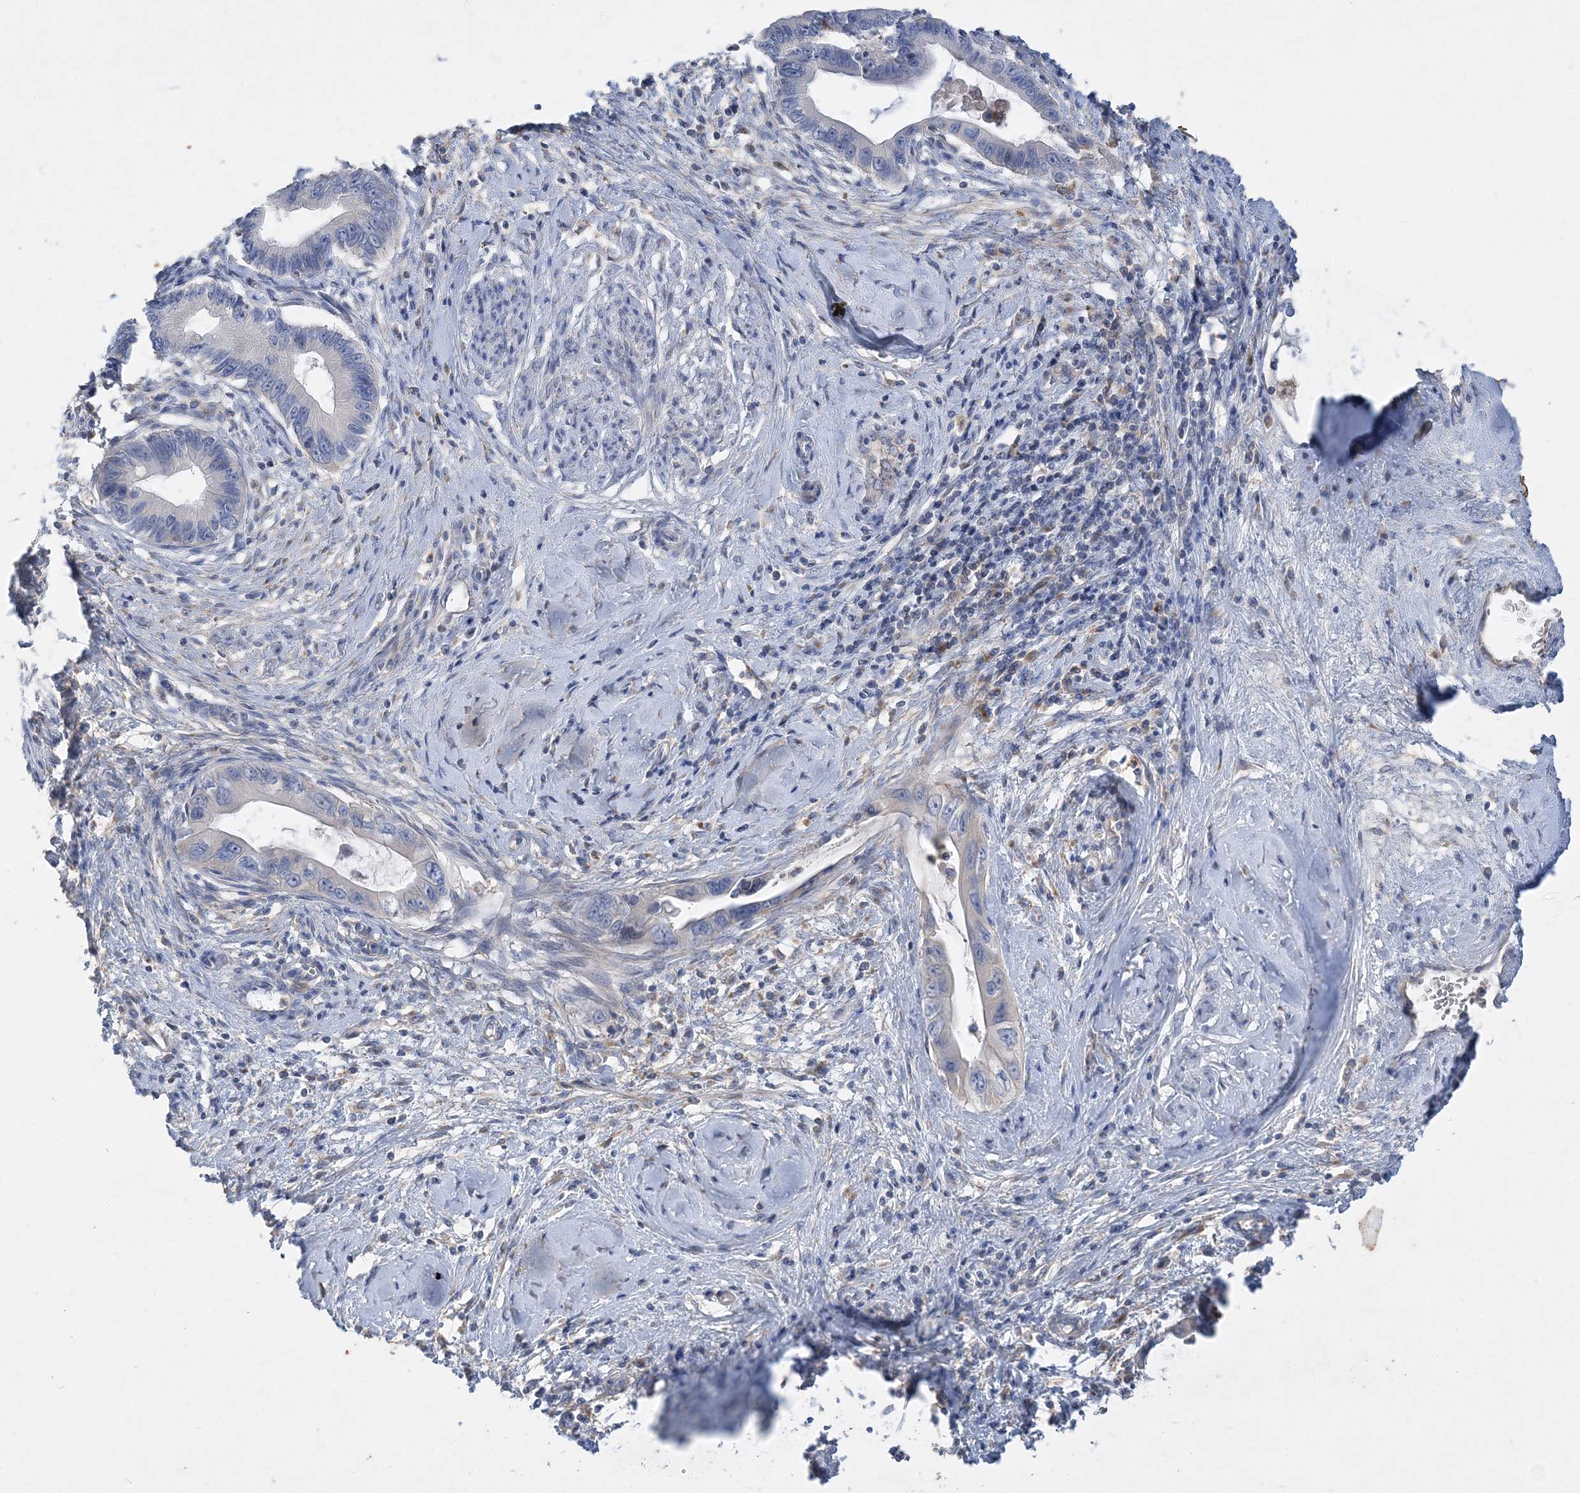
{"staining": {"intensity": "negative", "quantity": "none", "location": "none"}, "tissue": "cervical cancer", "cell_type": "Tumor cells", "image_type": "cancer", "snomed": [{"axis": "morphology", "description": "Adenocarcinoma, NOS"}, {"axis": "topography", "description": "Cervix"}], "caption": "This image is of cervical cancer stained with immunohistochemistry to label a protein in brown with the nuclei are counter-stained blue. There is no expression in tumor cells.", "gene": "GRINA", "patient": {"sex": "female", "age": 44}}